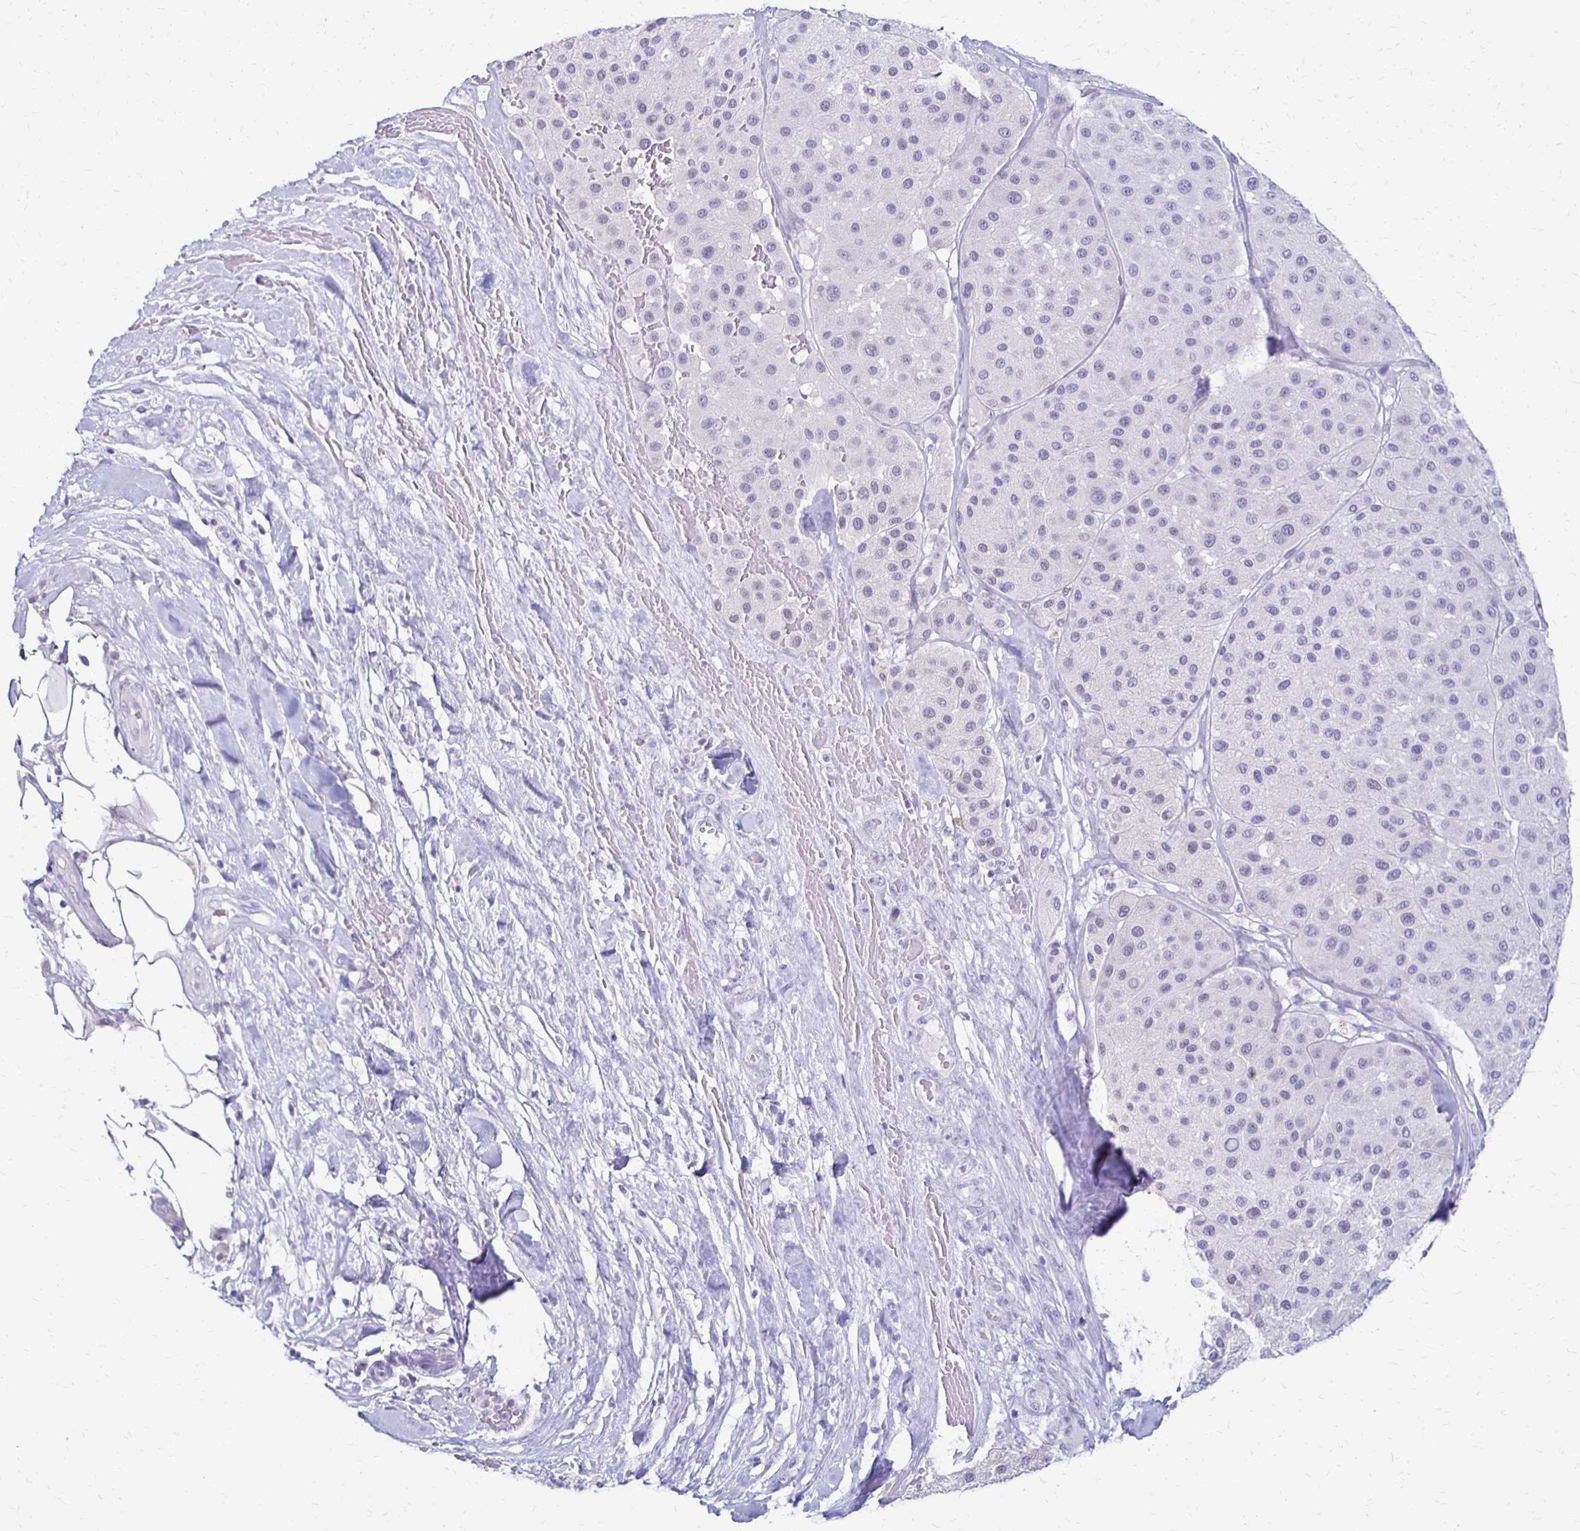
{"staining": {"intensity": "negative", "quantity": "none", "location": "none"}, "tissue": "melanoma", "cell_type": "Tumor cells", "image_type": "cancer", "snomed": [{"axis": "morphology", "description": "Malignant melanoma, Metastatic site"}, {"axis": "topography", "description": "Smooth muscle"}], "caption": "There is no significant positivity in tumor cells of melanoma.", "gene": "RYR1", "patient": {"sex": "male", "age": 41}}